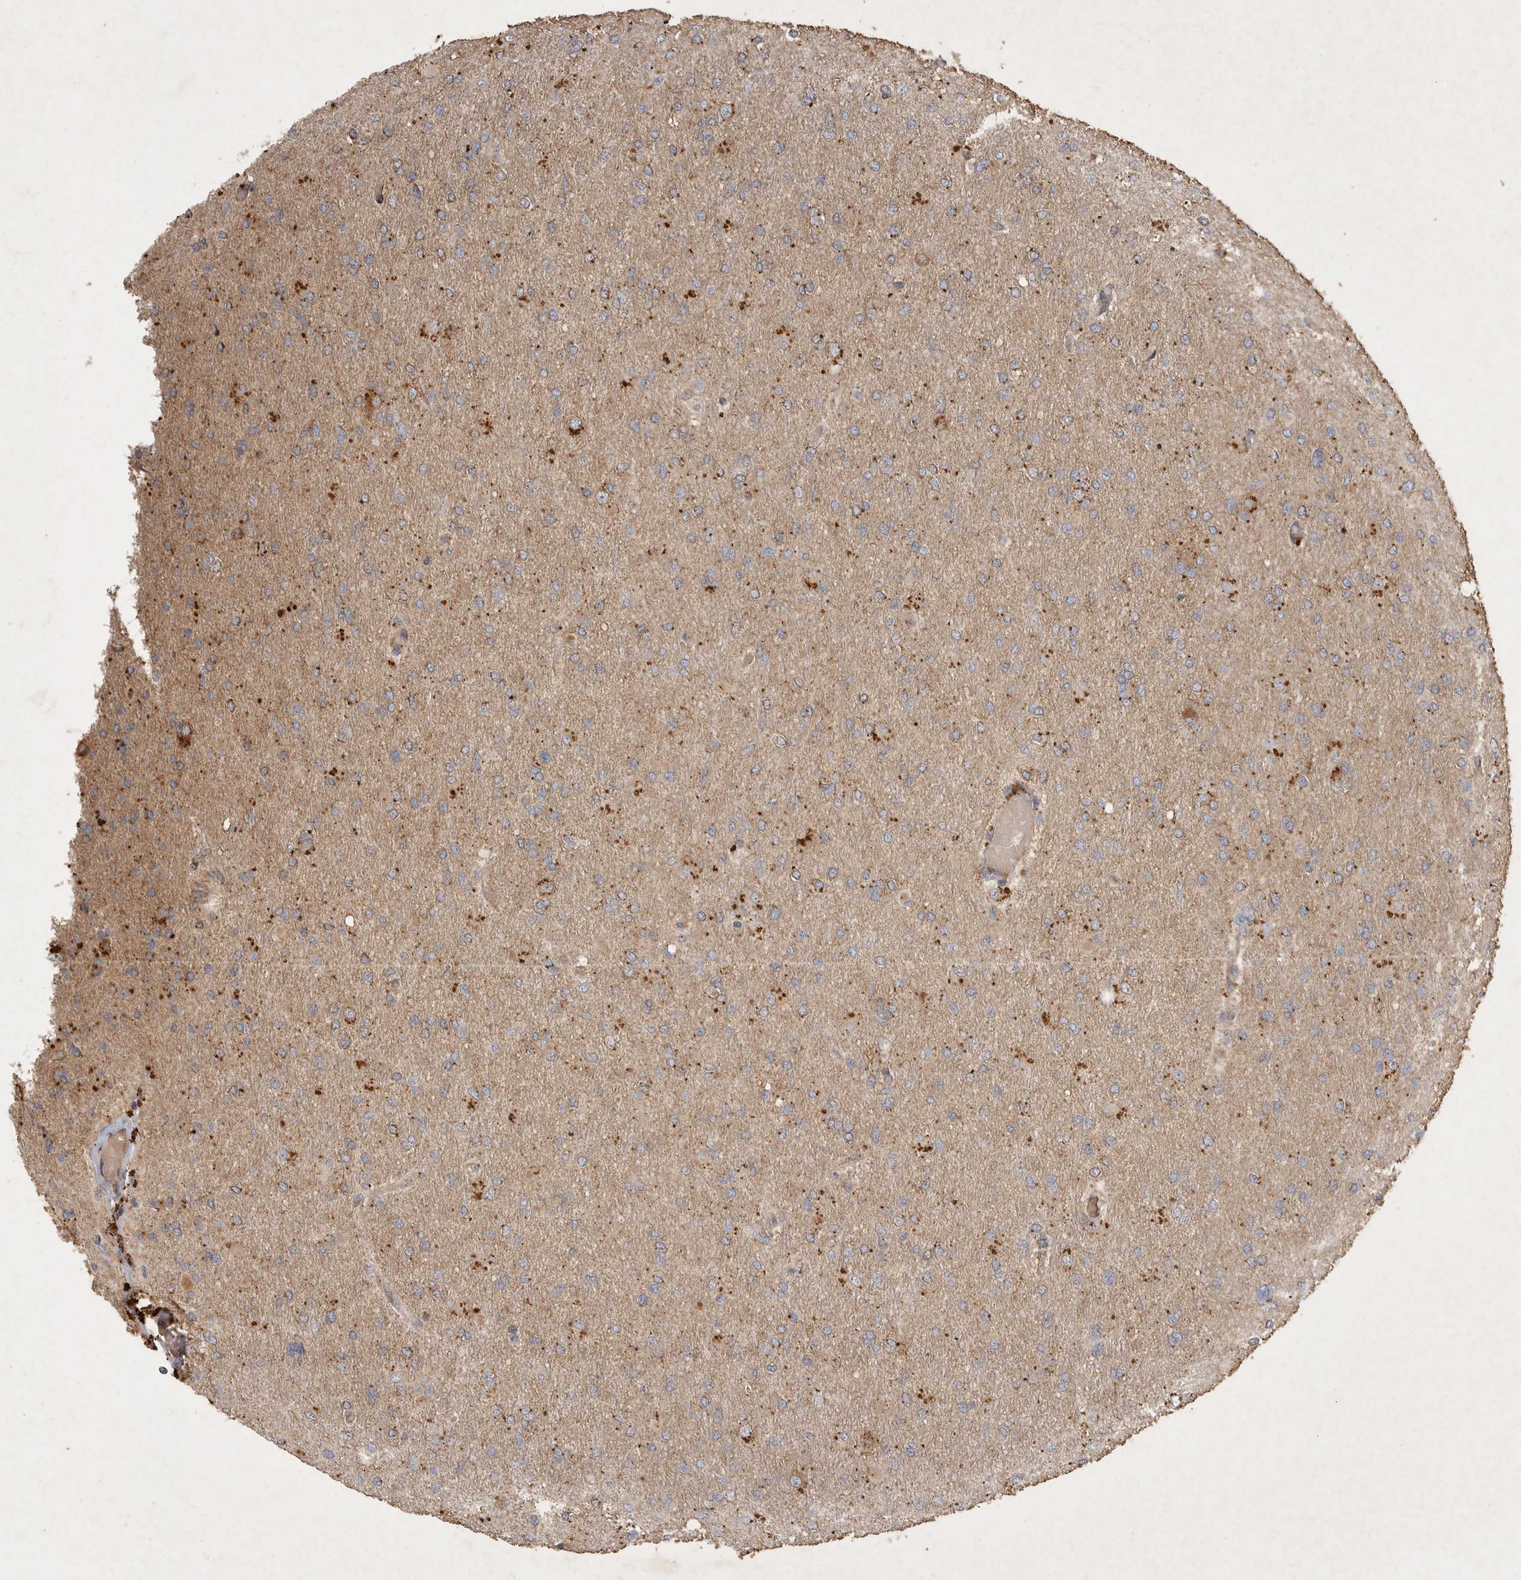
{"staining": {"intensity": "moderate", "quantity": "25%-75%", "location": "cytoplasmic/membranous"}, "tissue": "glioma", "cell_type": "Tumor cells", "image_type": "cancer", "snomed": [{"axis": "morphology", "description": "Glioma, malignant, High grade"}, {"axis": "topography", "description": "Cerebral cortex"}], "caption": "Moderate cytoplasmic/membranous protein expression is present in approximately 25%-75% of tumor cells in malignant high-grade glioma.", "gene": "MRPL41", "patient": {"sex": "female", "age": 36}}